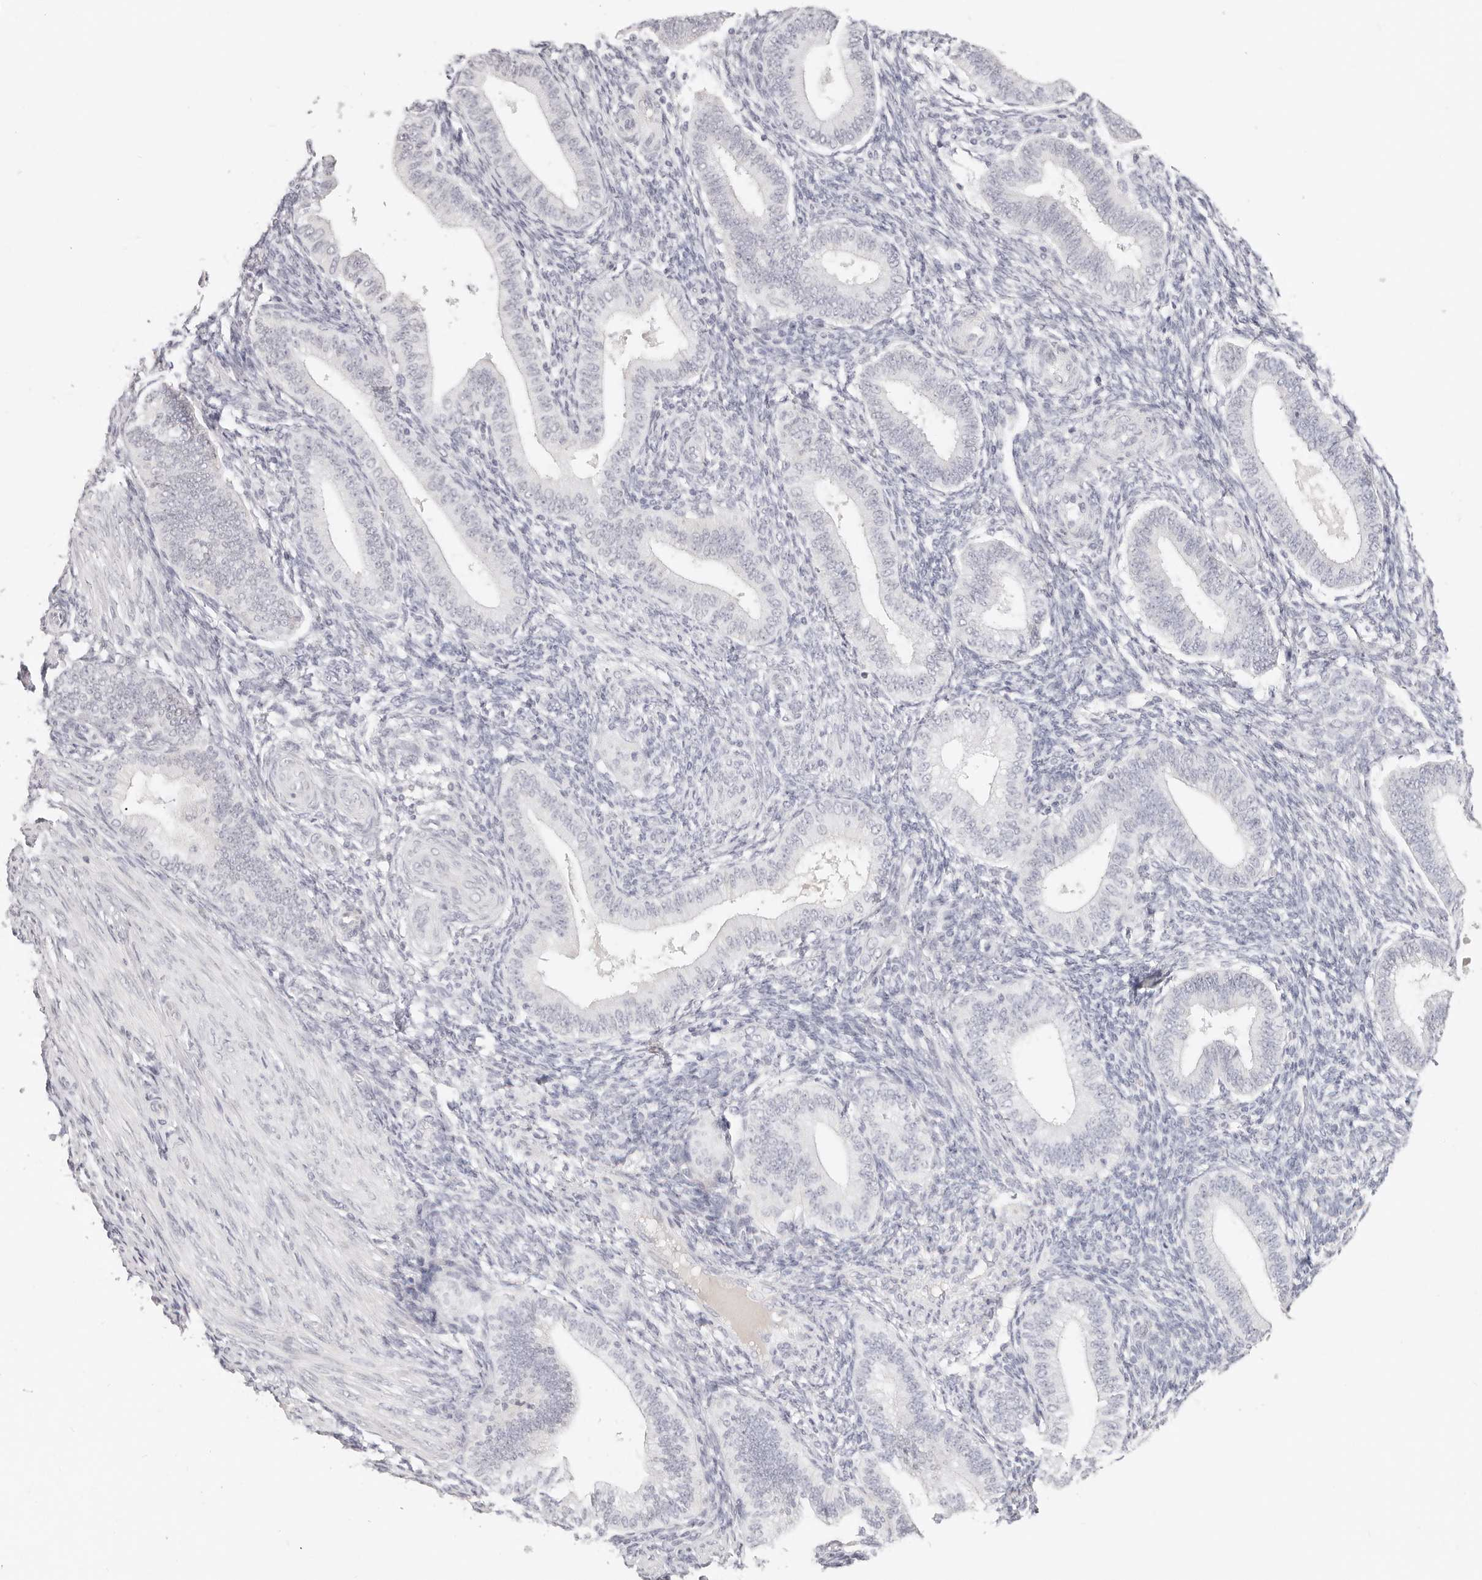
{"staining": {"intensity": "negative", "quantity": "none", "location": "none"}, "tissue": "endometrium", "cell_type": "Cells in endometrial stroma", "image_type": "normal", "snomed": [{"axis": "morphology", "description": "Normal tissue, NOS"}, {"axis": "topography", "description": "Endometrium"}], "caption": "High magnification brightfield microscopy of unremarkable endometrium stained with DAB (brown) and counterstained with hematoxylin (blue): cells in endometrial stroma show no significant positivity.", "gene": "ASCL1", "patient": {"sex": "female", "age": 39}}